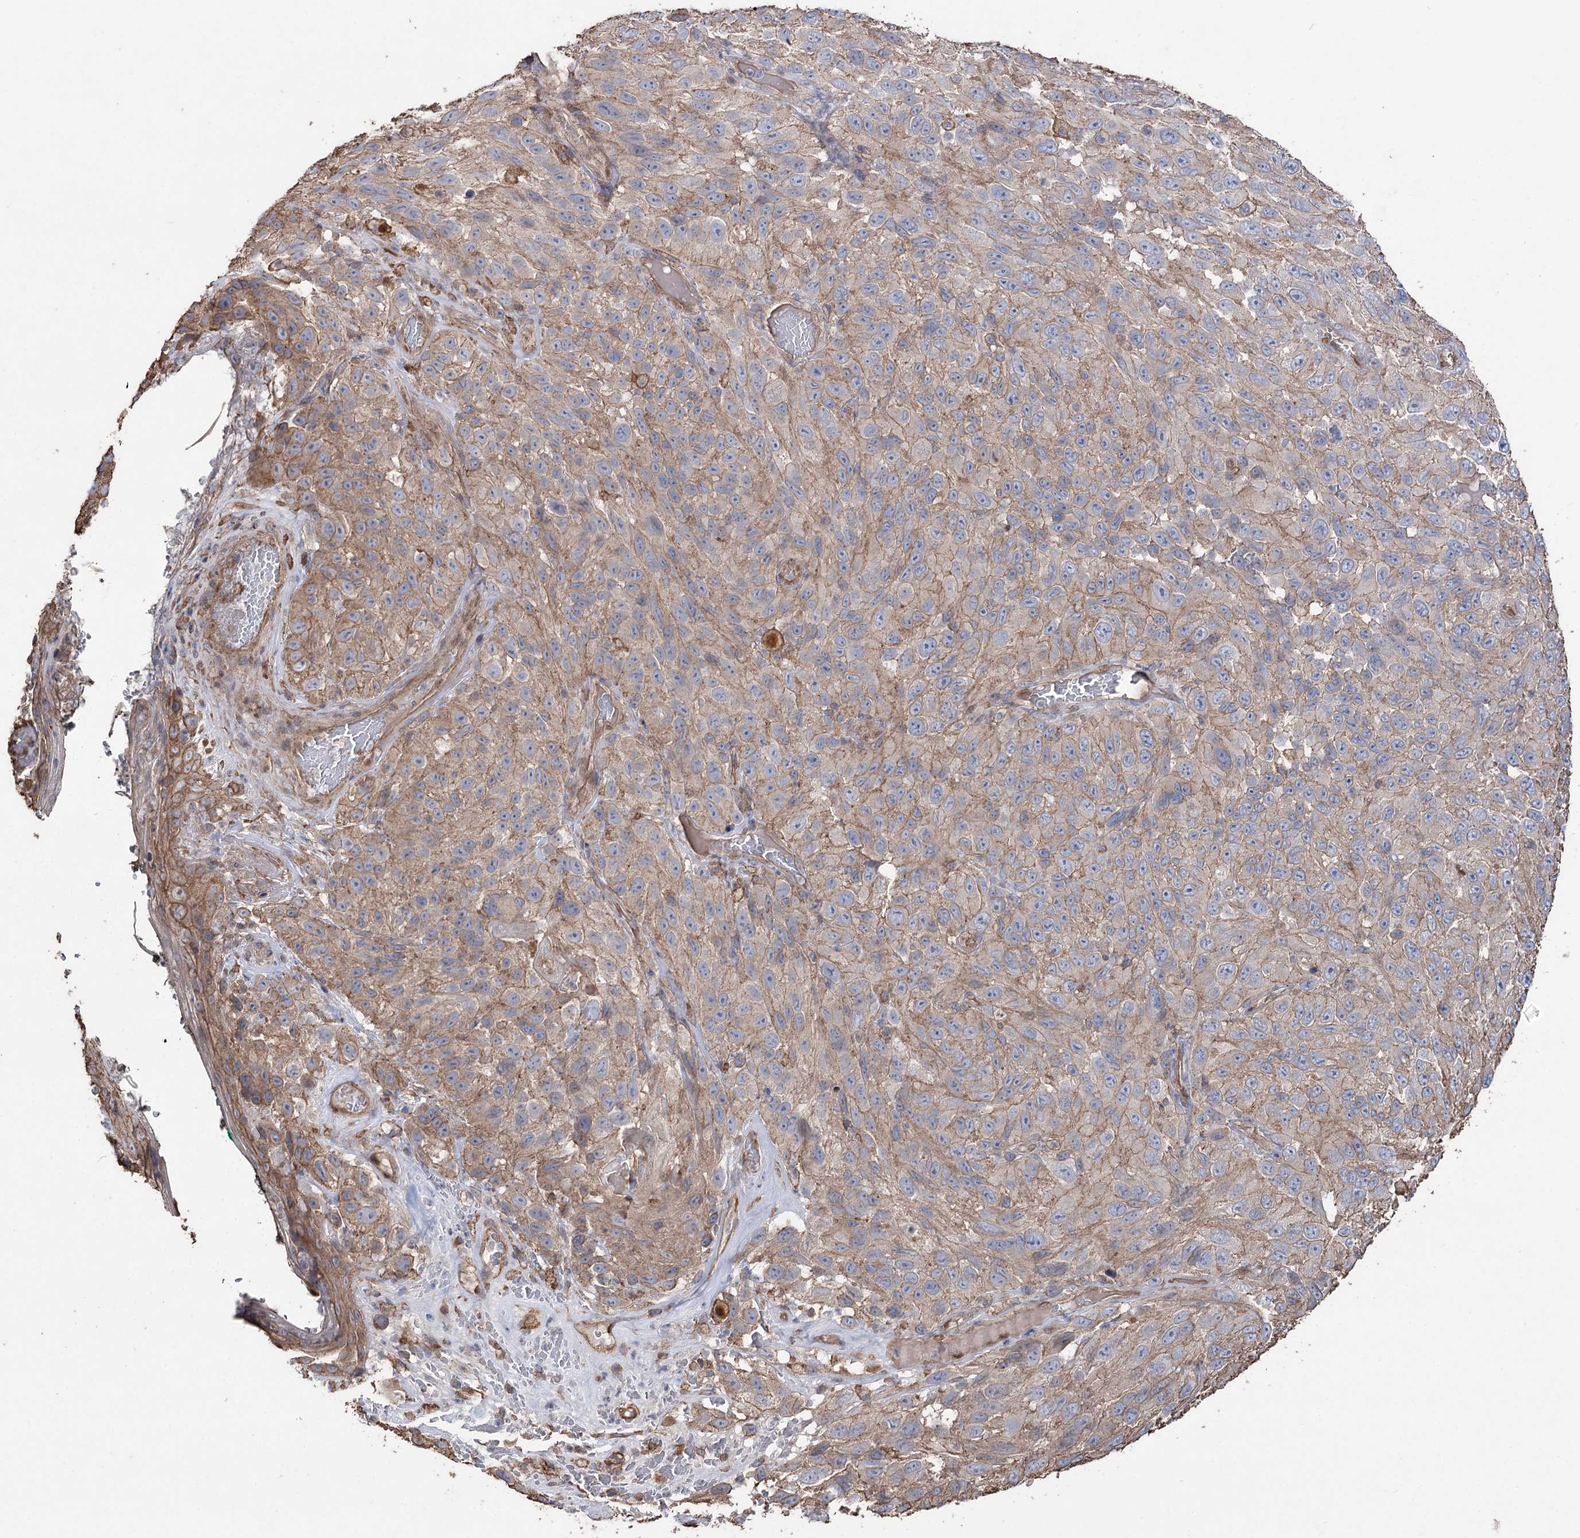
{"staining": {"intensity": "weak", "quantity": ">75%", "location": "cytoplasmic/membranous"}, "tissue": "melanoma", "cell_type": "Tumor cells", "image_type": "cancer", "snomed": [{"axis": "morphology", "description": "Malignant melanoma, NOS"}, {"axis": "topography", "description": "Skin"}], "caption": "About >75% of tumor cells in malignant melanoma exhibit weak cytoplasmic/membranous protein positivity as visualized by brown immunohistochemical staining.", "gene": "FAM13B", "patient": {"sex": "female", "age": 96}}